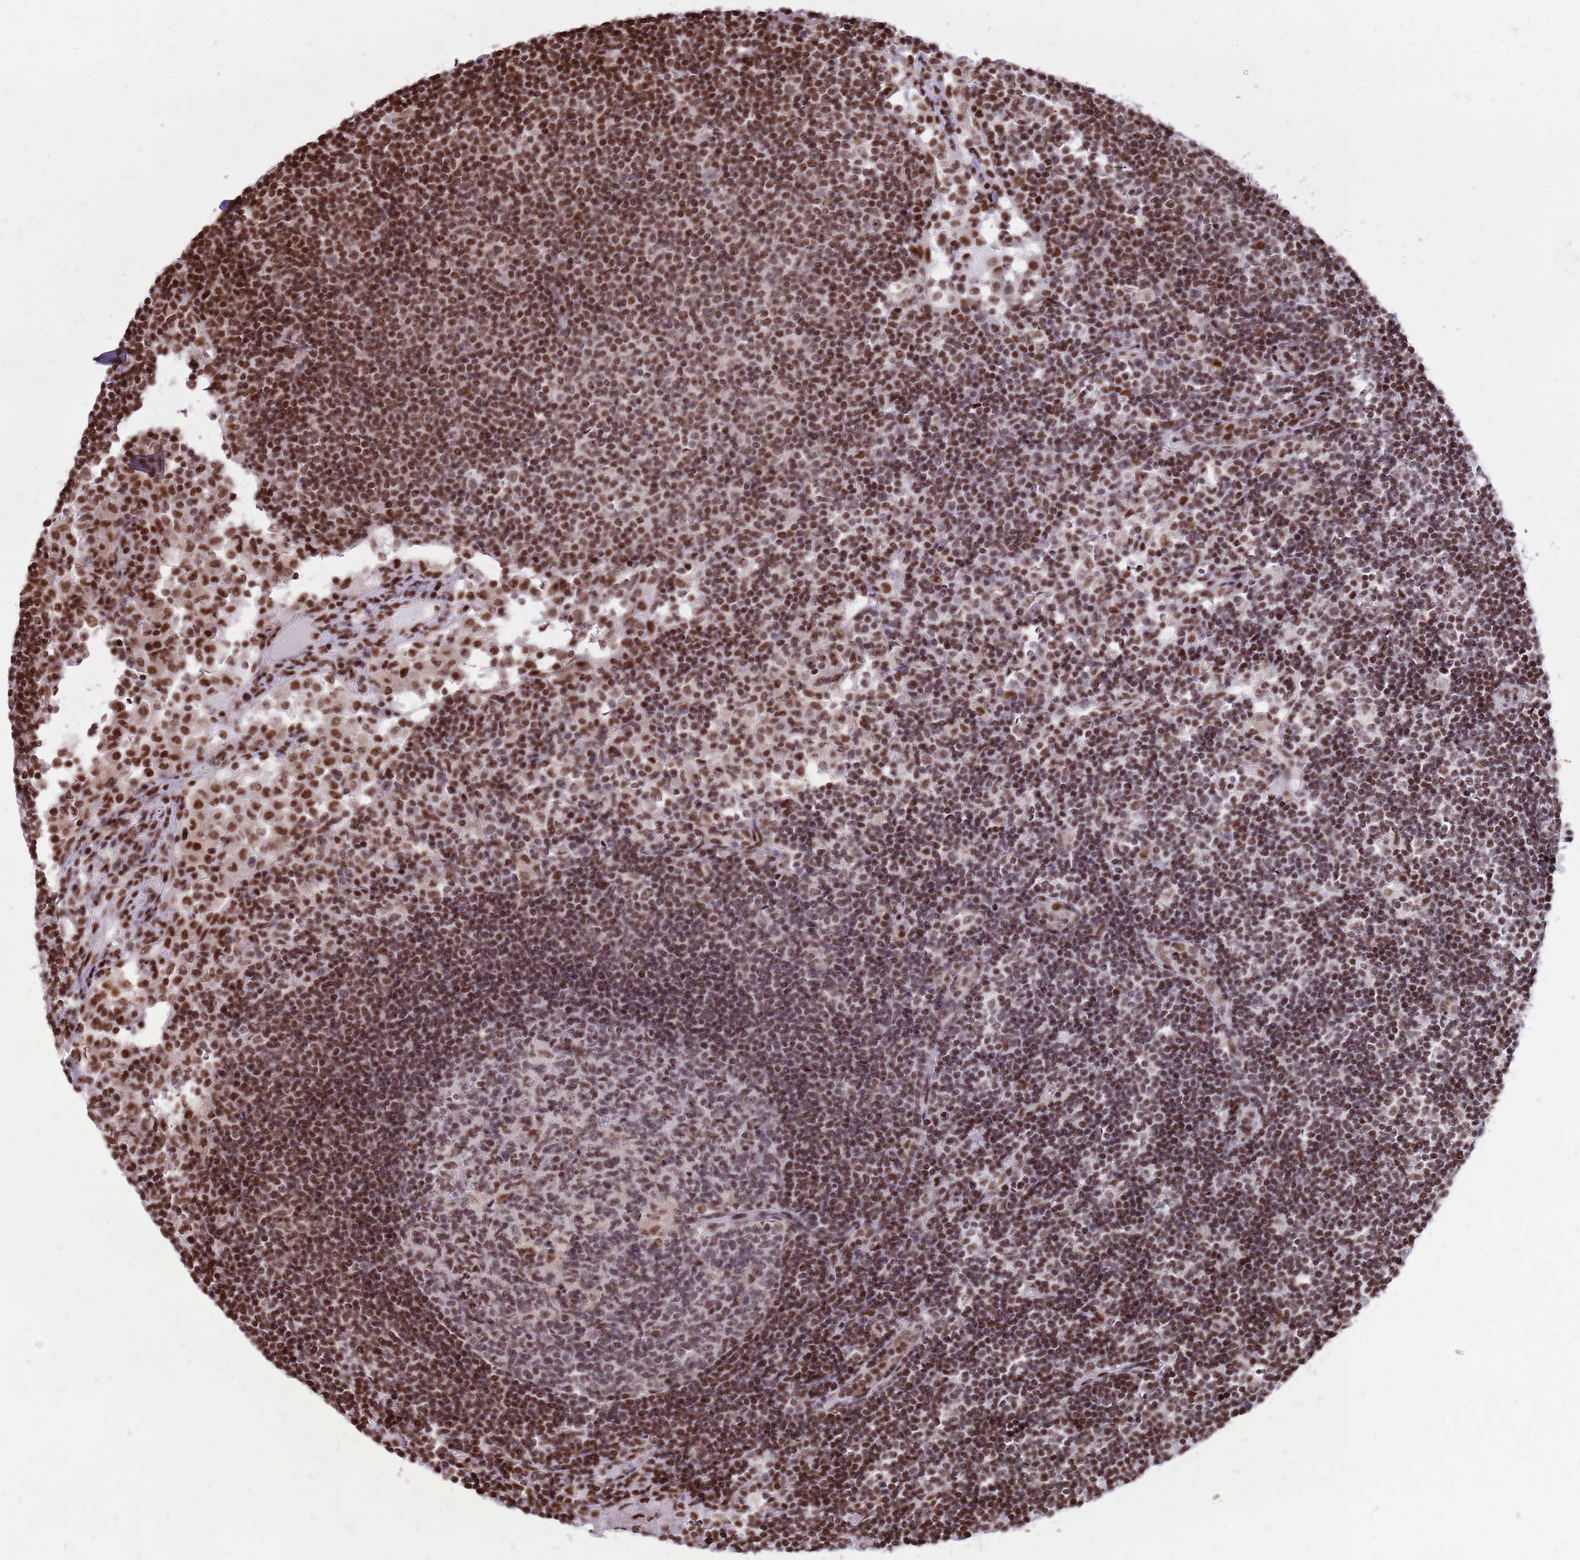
{"staining": {"intensity": "moderate", "quantity": "25%-75%", "location": "nuclear"}, "tissue": "lymph node", "cell_type": "Germinal center cells", "image_type": "normal", "snomed": [{"axis": "morphology", "description": "Normal tissue, NOS"}, {"axis": "topography", "description": "Lymph node"}], "caption": "A brown stain labels moderate nuclear positivity of a protein in germinal center cells of benign human lymph node.", "gene": "WASHC4", "patient": {"sex": "female", "age": 53}}